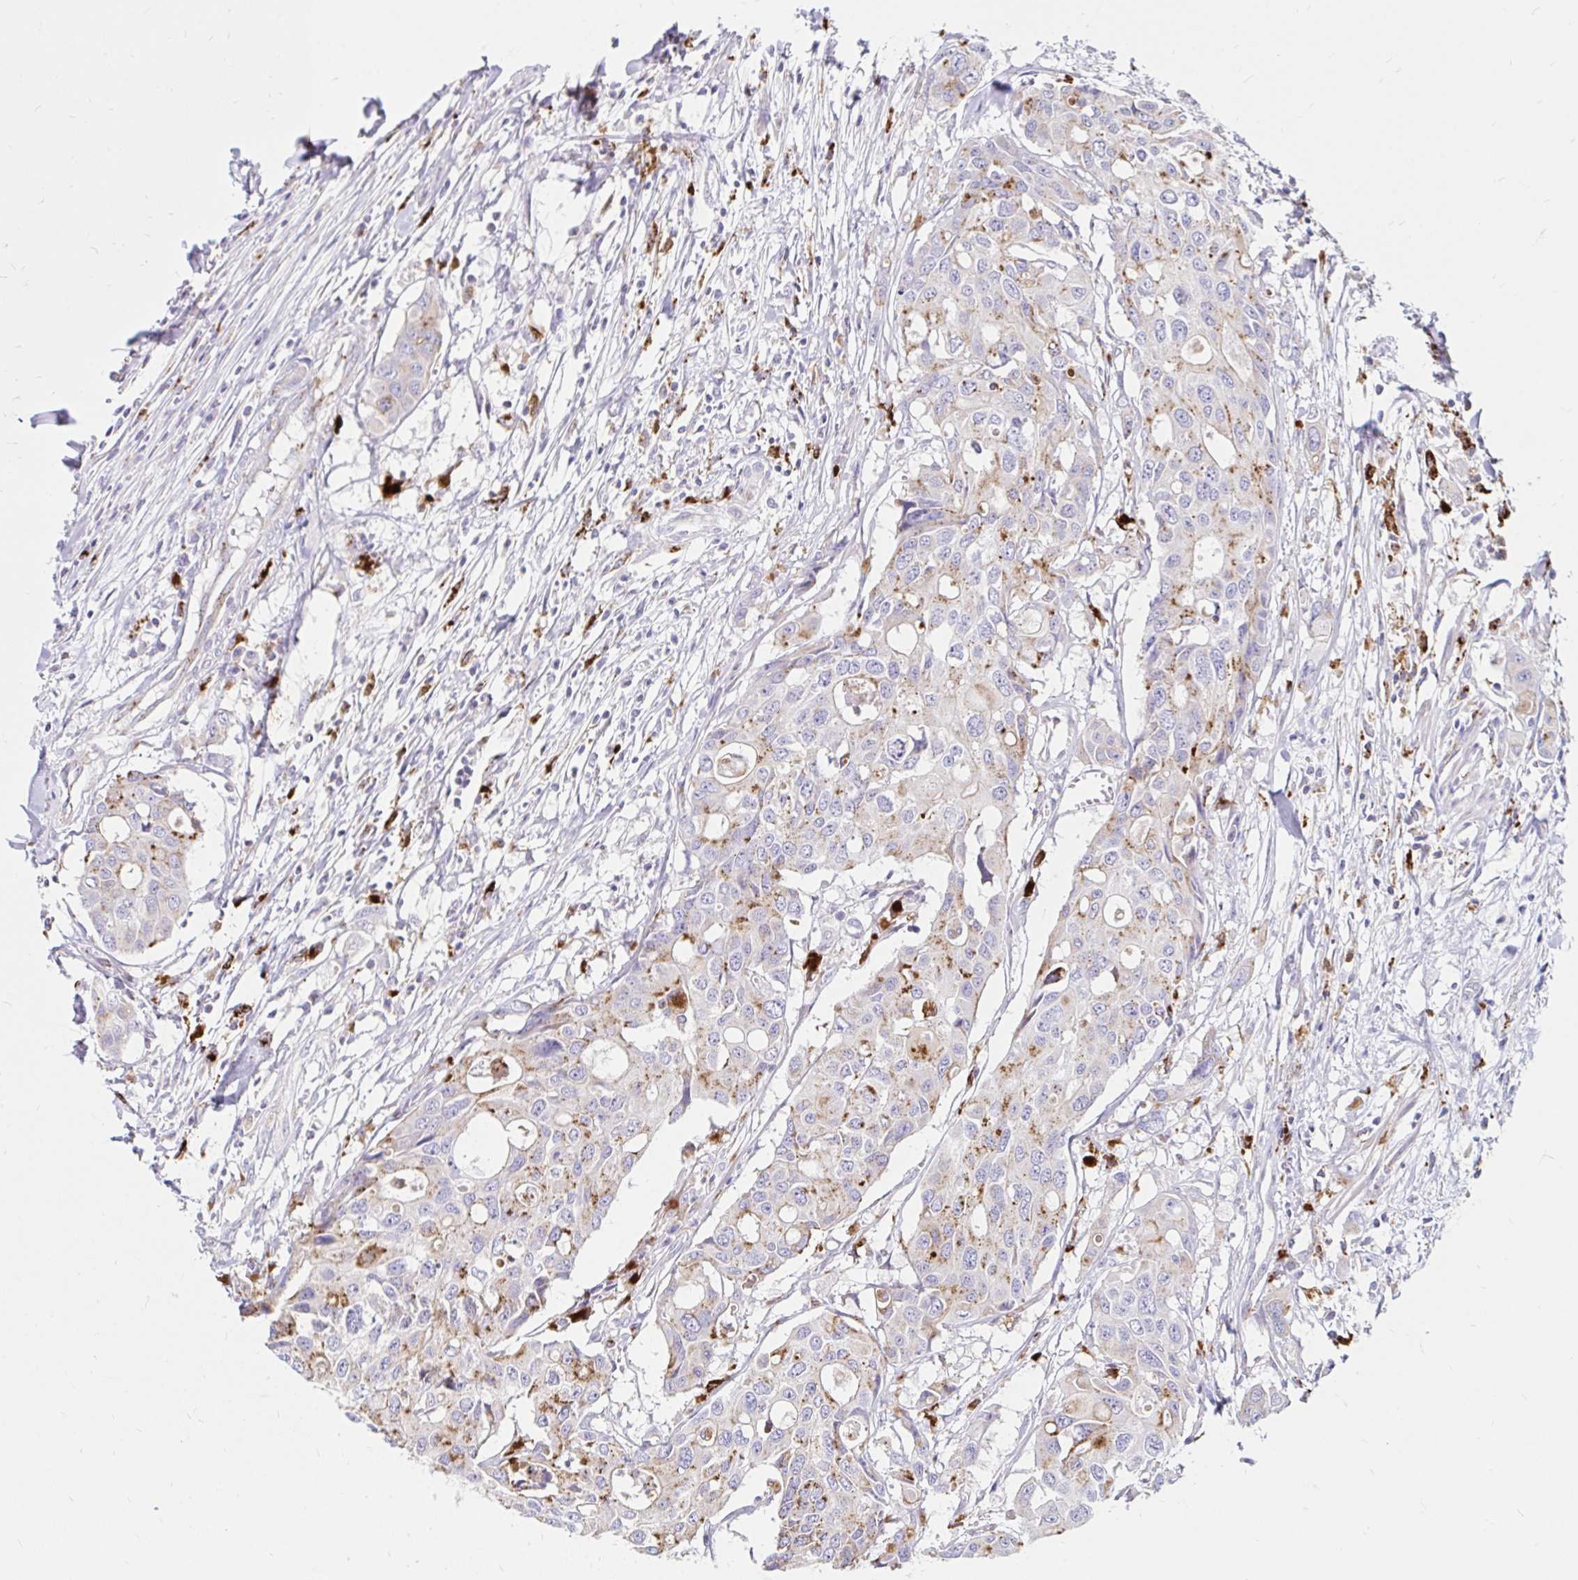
{"staining": {"intensity": "moderate", "quantity": "25%-75%", "location": "cytoplasmic/membranous"}, "tissue": "colorectal cancer", "cell_type": "Tumor cells", "image_type": "cancer", "snomed": [{"axis": "morphology", "description": "Adenocarcinoma, NOS"}, {"axis": "topography", "description": "Colon"}], "caption": "Colorectal cancer was stained to show a protein in brown. There is medium levels of moderate cytoplasmic/membranous expression in approximately 25%-75% of tumor cells.", "gene": "FUCA1", "patient": {"sex": "male", "age": 77}}